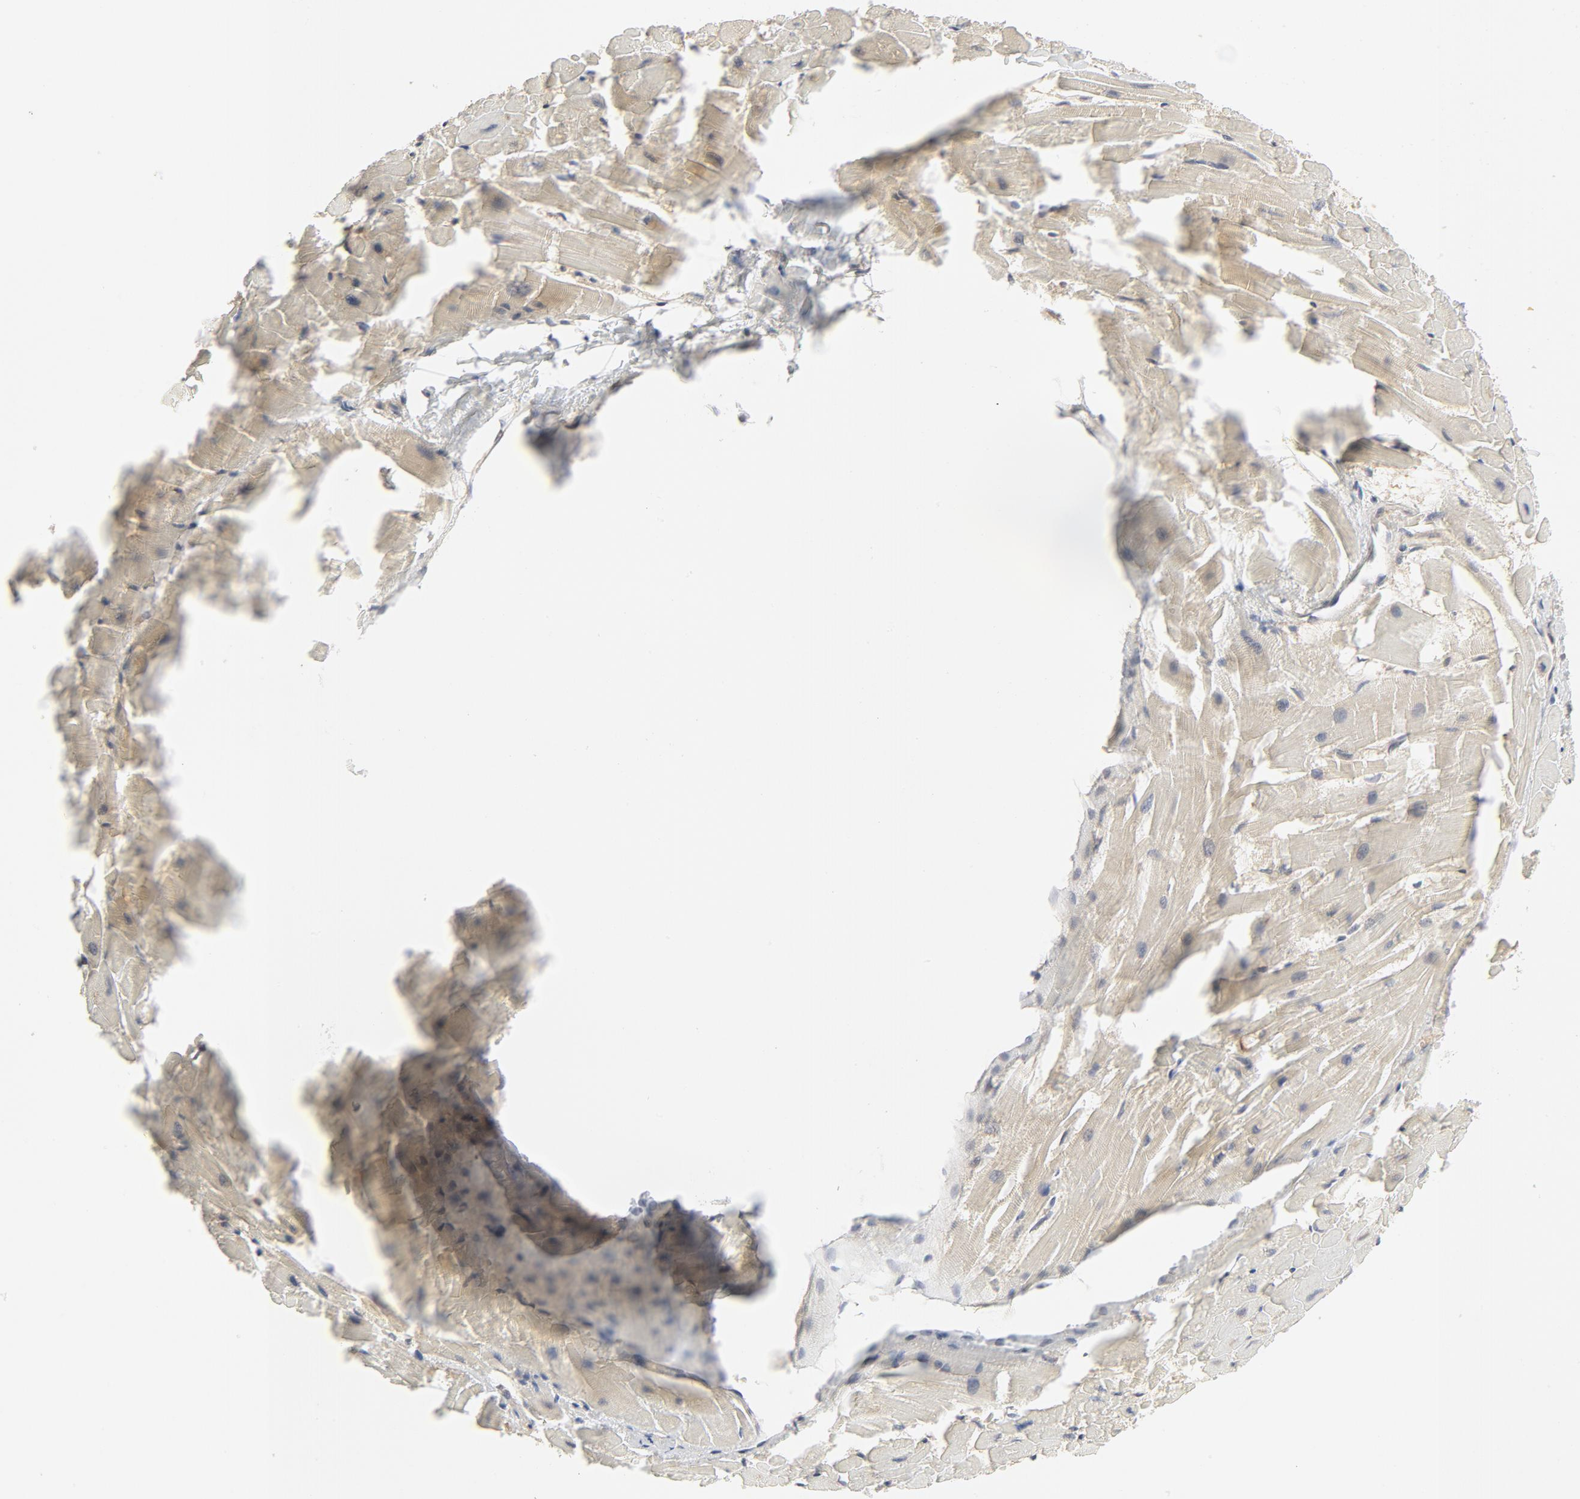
{"staining": {"intensity": "weak", "quantity": "25%-75%", "location": "cytoplasmic/membranous,nuclear"}, "tissue": "heart muscle", "cell_type": "Cardiomyocytes", "image_type": "normal", "snomed": [{"axis": "morphology", "description": "Normal tissue, NOS"}, {"axis": "topography", "description": "Heart"}], "caption": "The image shows staining of normal heart muscle, revealing weak cytoplasmic/membranous,nuclear protein positivity (brown color) within cardiomyocytes. (DAB IHC with brightfield microscopy, high magnification).", "gene": "NEDD8", "patient": {"sex": "female", "age": 19}}